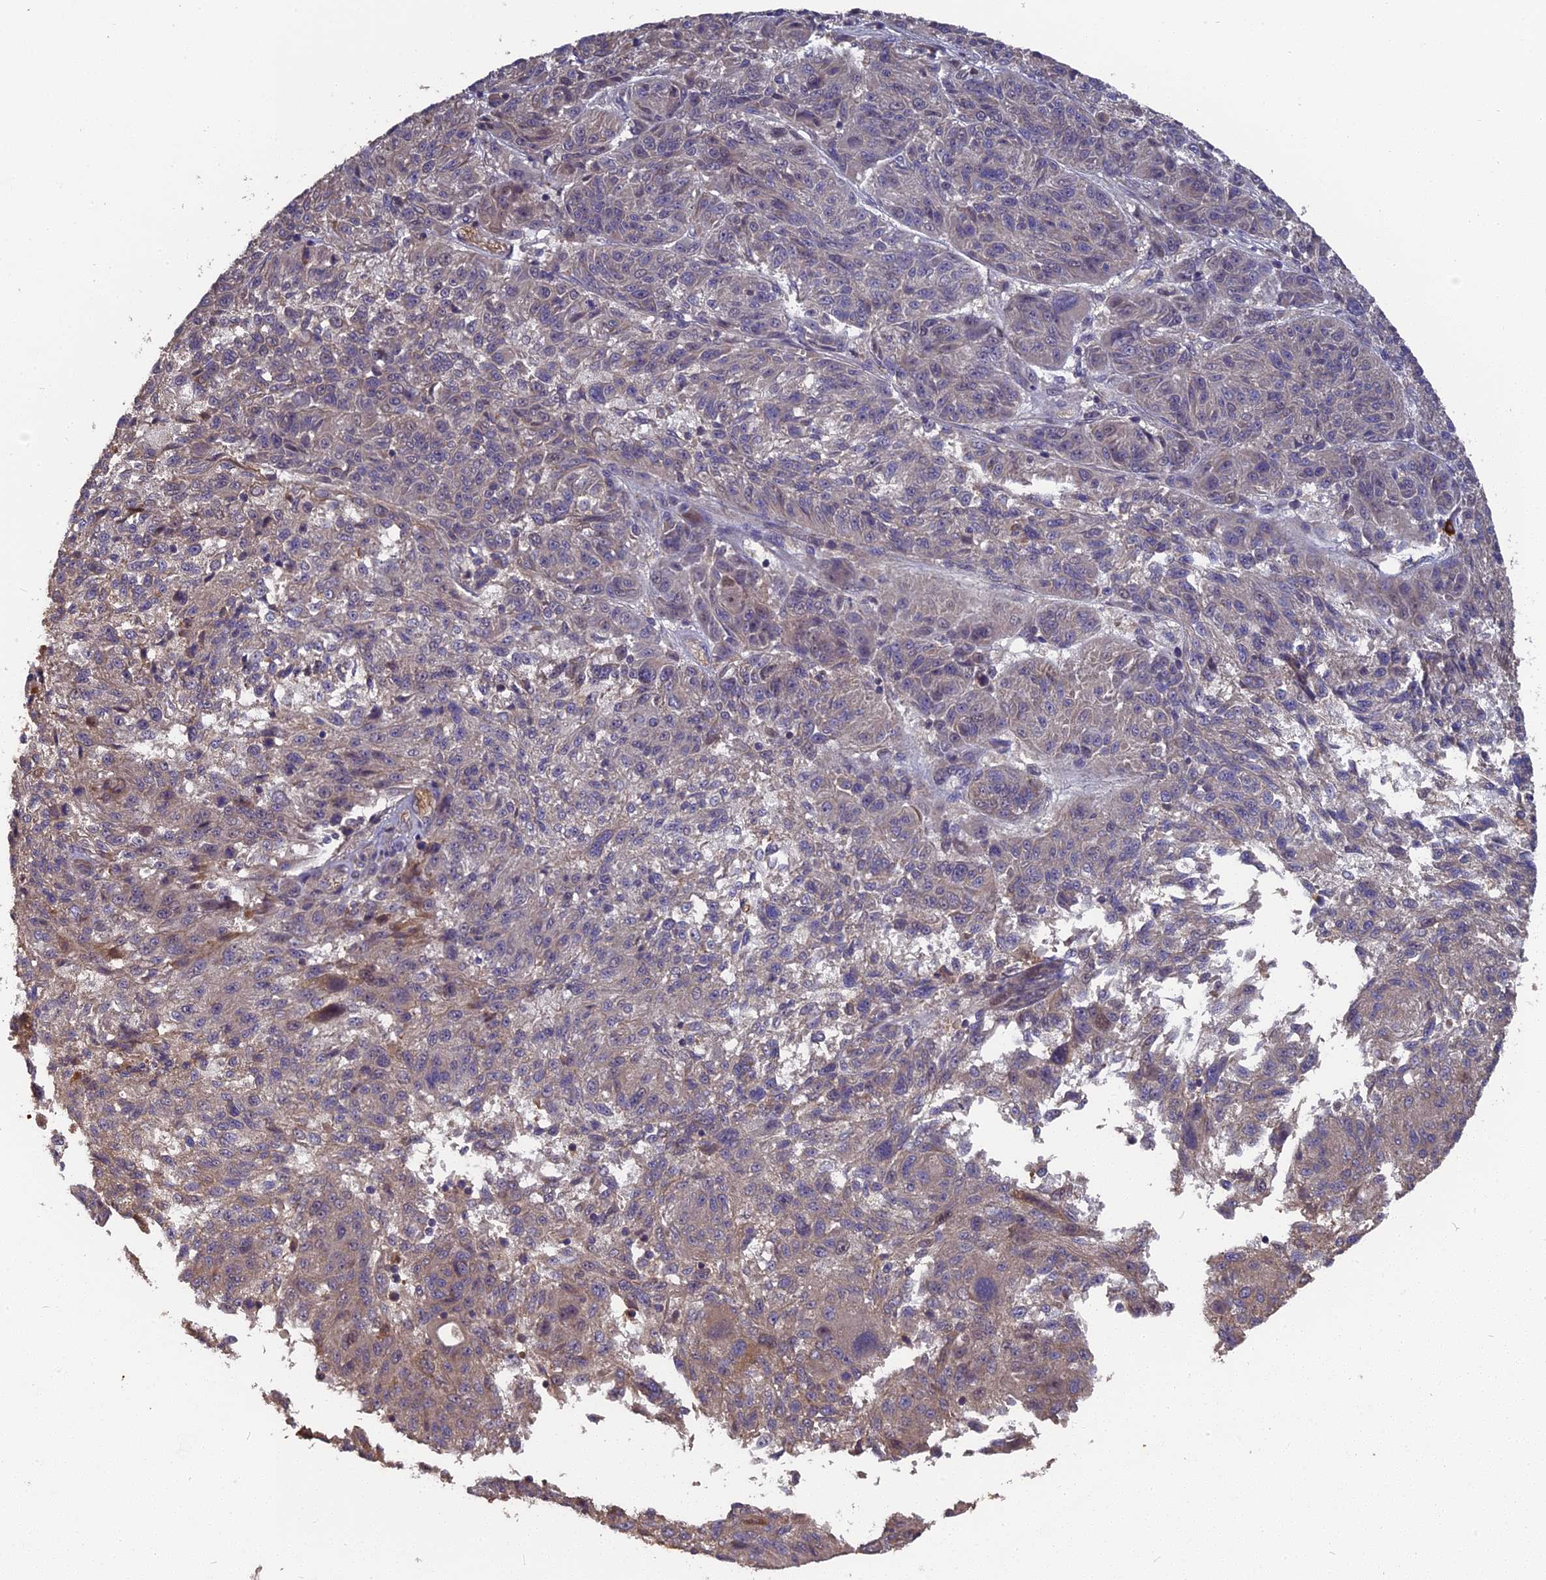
{"staining": {"intensity": "moderate", "quantity": "<25%", "location": "cytoplasmic/membranous"}, "tissue": "melanoma", "cell_type": "Tumor cells", "image_type": "cancer", "snomed": [{"axis": "morphology", "description": "Malignant melanoma, NOS"}, {"axis": "topography", "description": "Skin"}], "caption": "A high-resolution image shows IHC staining of melanoma, which shows moderate cytoplasmic/membranous positivity in approximately <25% of tumor cells.", "gene": "ERMAP", "patient": {"sex": "male", "age": 53}}